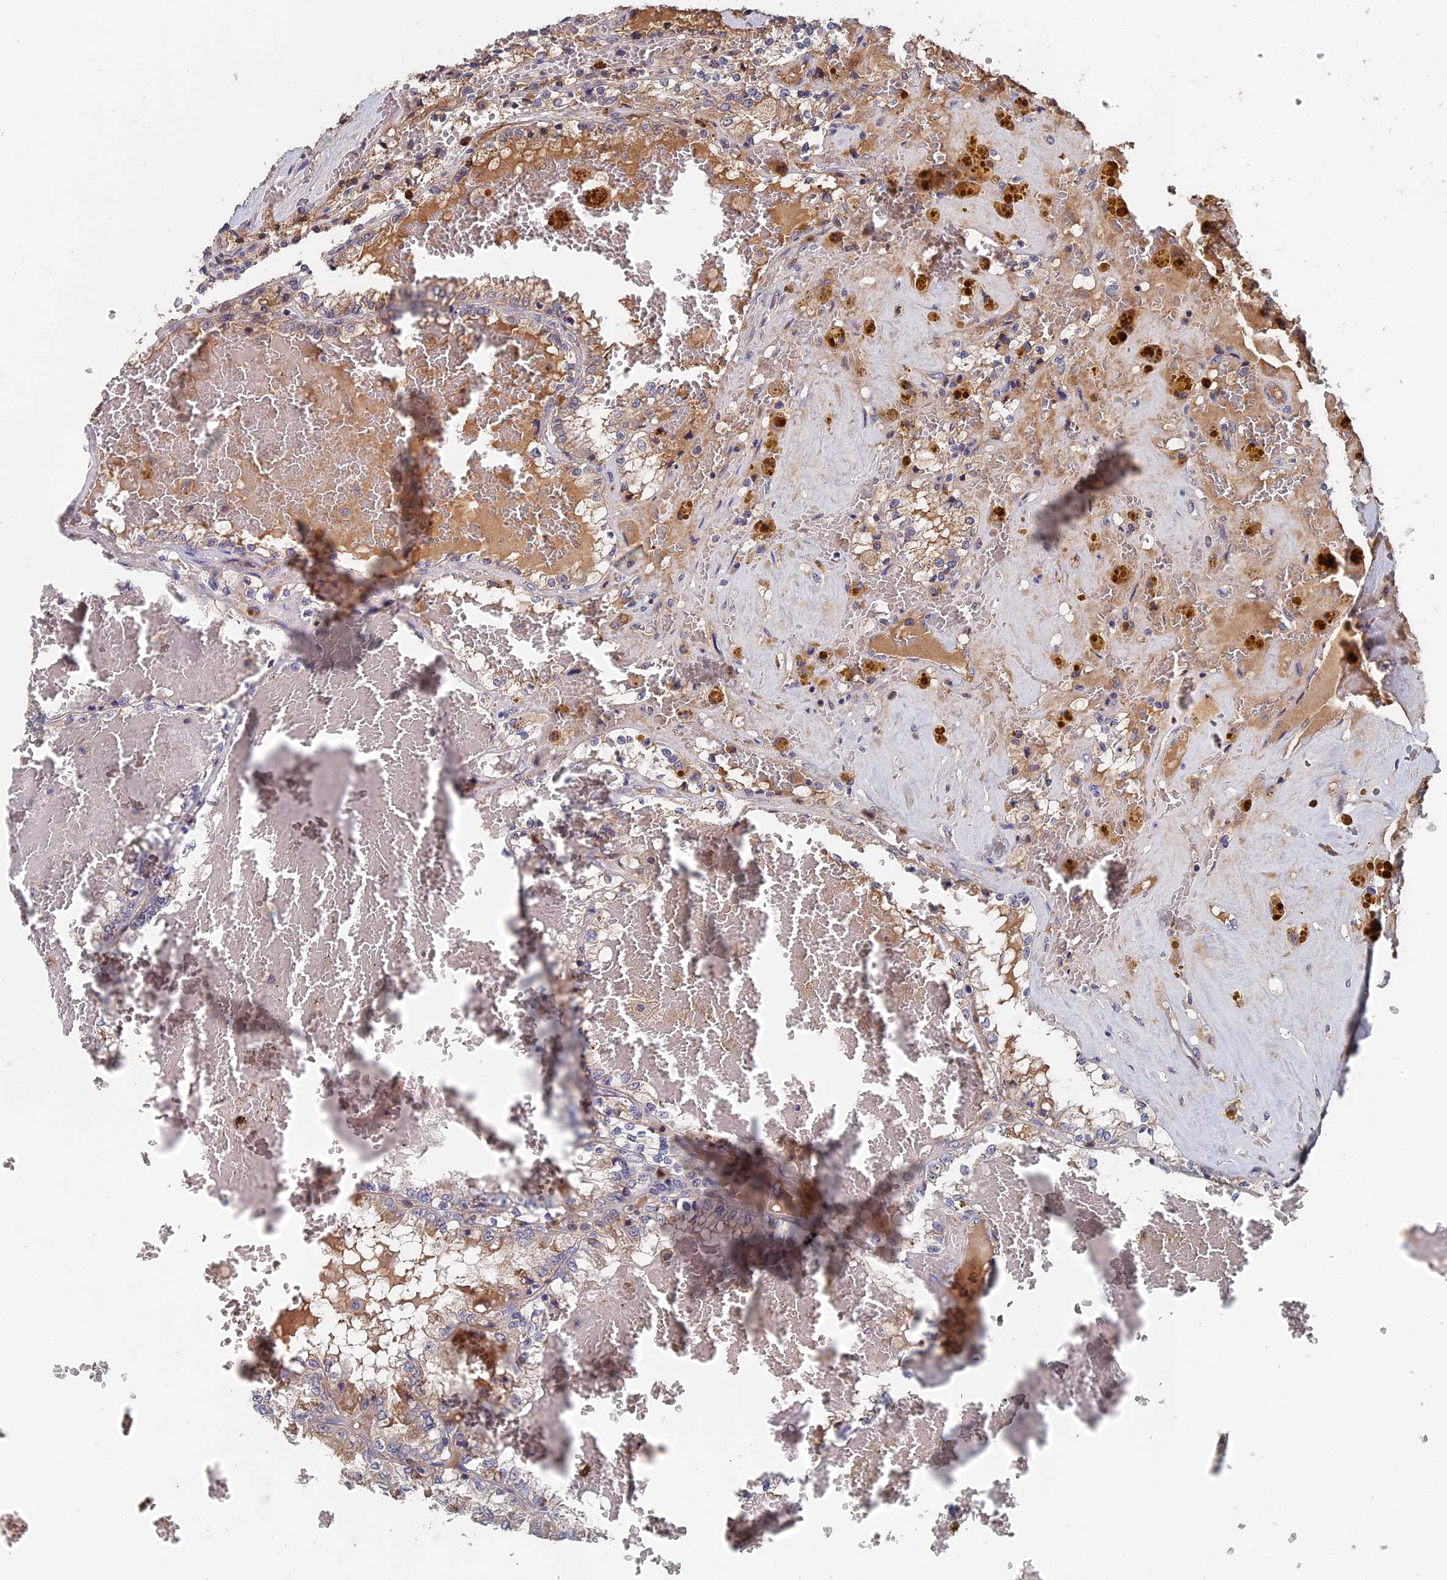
{"staining": {"intensity": "weak", "quantity": "25%-75%", "location": "cytoplasmic/membranous"}, "tissue": "renal cancer", "cell_type": "Tumor cells", "image_type": "cancer", "snomed": [{"axis": "morphology", "description": "Adenocarcinoma, NOS"}, {"axis": "topography", "description": "Kidney"}], "caption": "Renal cancer was stained to show a protein in brown. There is low levels of weak cytoplasmic/membranous expression in approximately 25%-75% of tumor cells. (IHC, brightfield microscopy, high magnification).", "gene": "SLC33A1", "patient": {"sex": "female", "age": 56}}